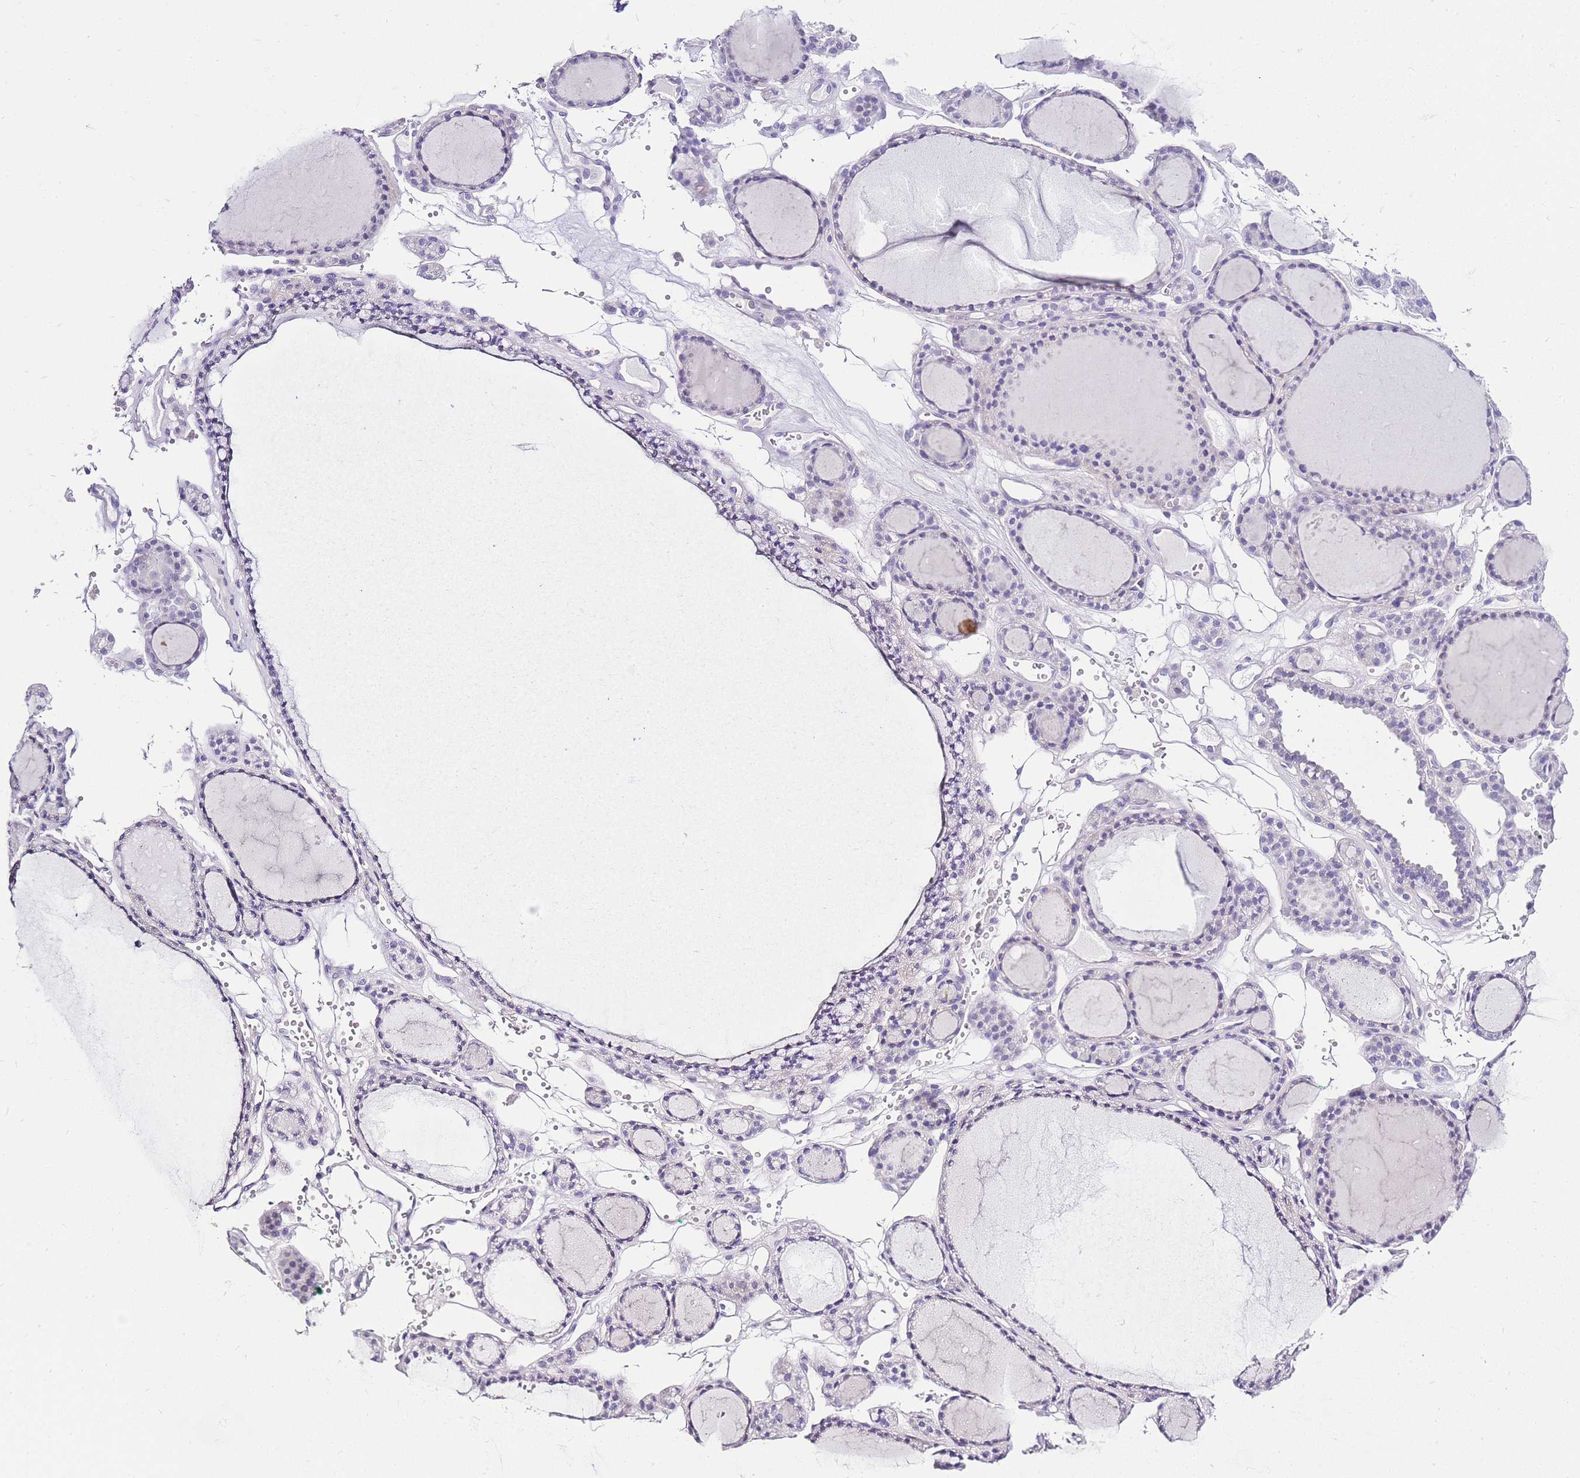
{"staining": {"intensity": "negative", "quantity": "none", "location": "none"}, "tissue": "thyroid gland", "cell_type": "Glandular cells", "image_type": "normal", "snomed": [{"axis": "morphology", "description": "Normal tissue, NOS"}, {"axis": "topography", "description": "Thyroid gland"}], "caption": "DAB (3,3'-diaminobenzidine) immunohistochemical staining of unremarkable thyroid gland exhibits no significant staining in glandular cells.", "gene": "DPP4", "patient": {"sex": "female", "age": 28}}